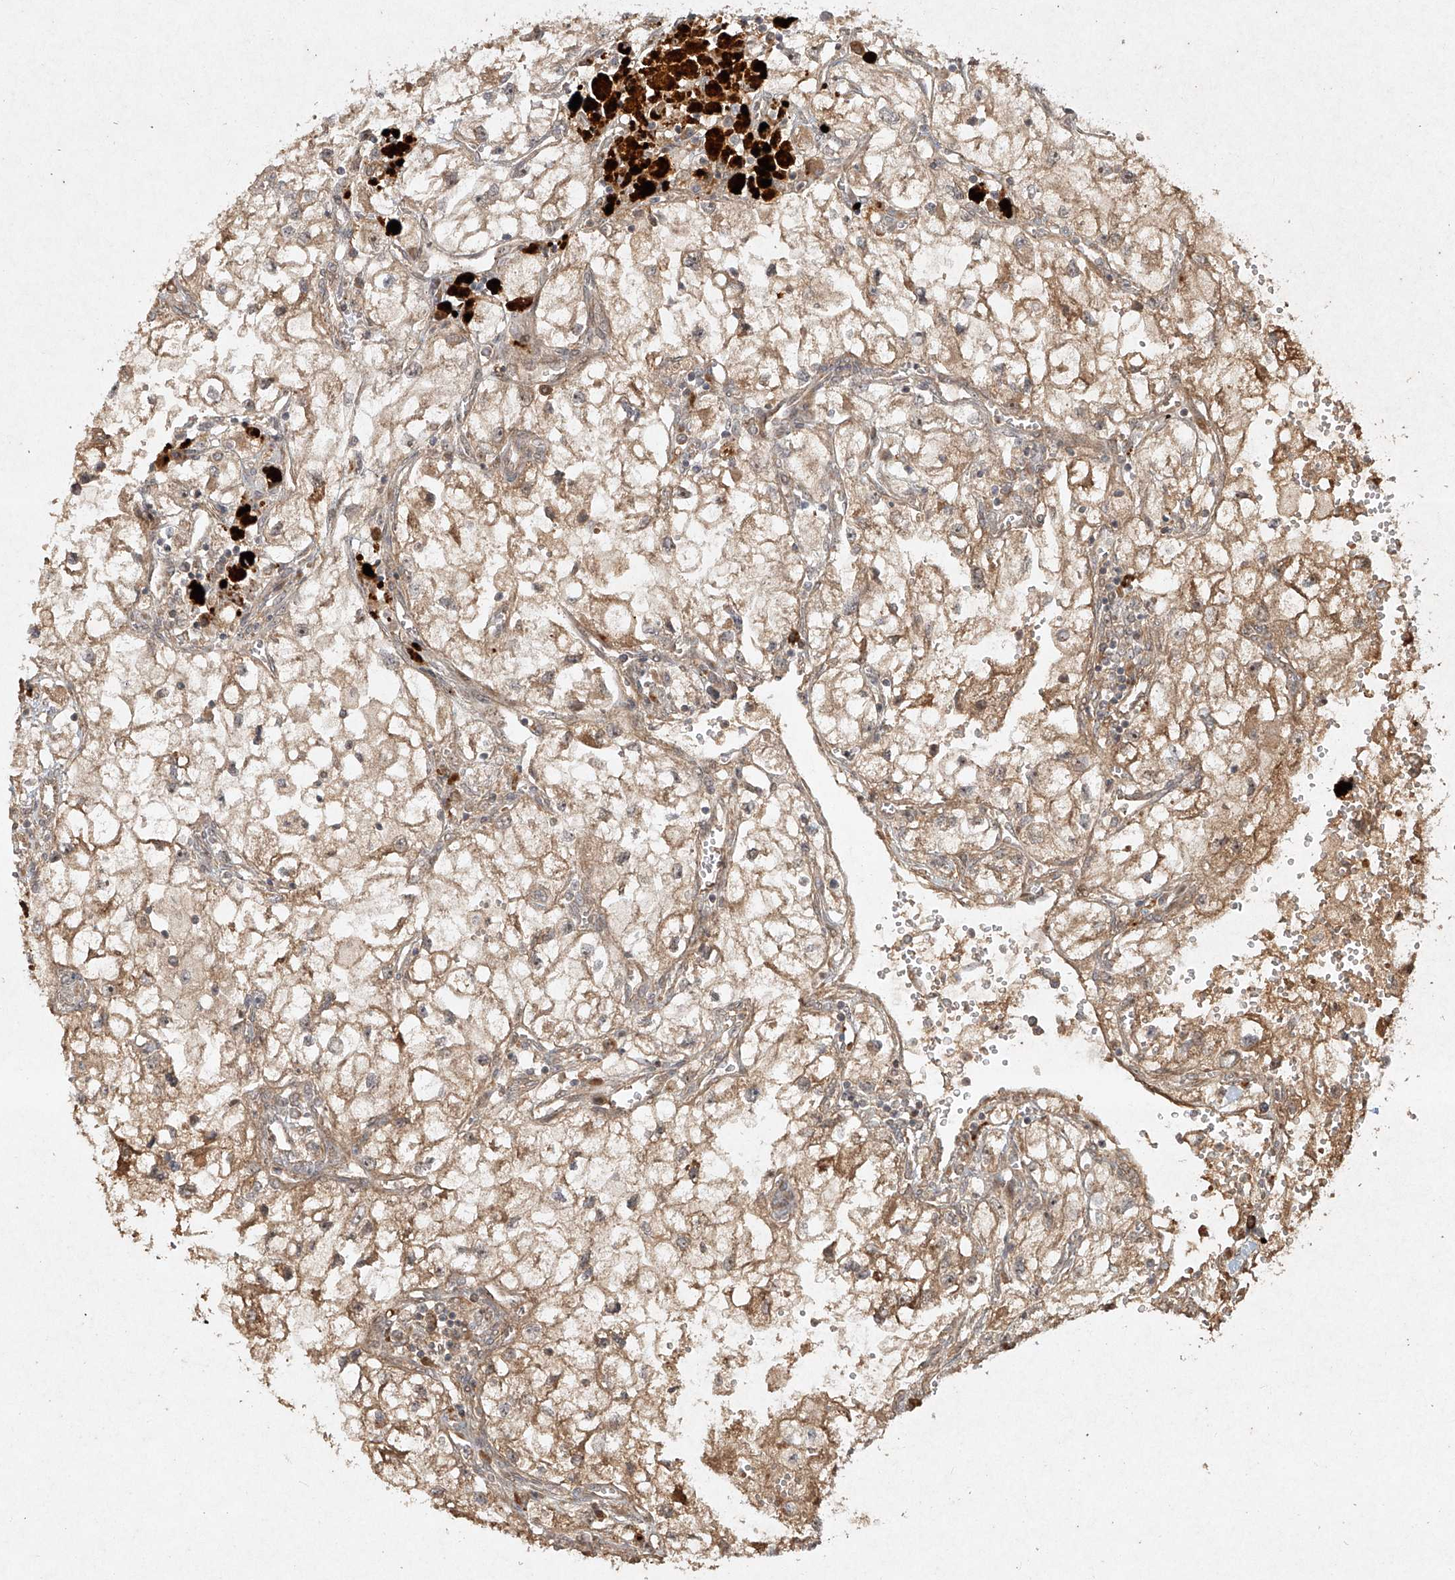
{"staining": {"intensity": "moderate", "quantity": ">75%", "location": "cytoplasmic/membranous"}, "tissue": "renal cancer", "cell_type": "Tumor cells", "image_type": "cancer", "snomed": [{"axis": "morphology", "description": "Adenocarcinoma, NOS"}, {"axis": "topography", "description": "Kidney"}], "caption": "Immunohistochemistry of renal cancer (adenocarcinoma) reveals medium levels of moderate cytoplasmic/membranous staining in about >75% of tumor cells.", "gene": "CYYR1", "patient": {"sex": "female", "age": 70}}